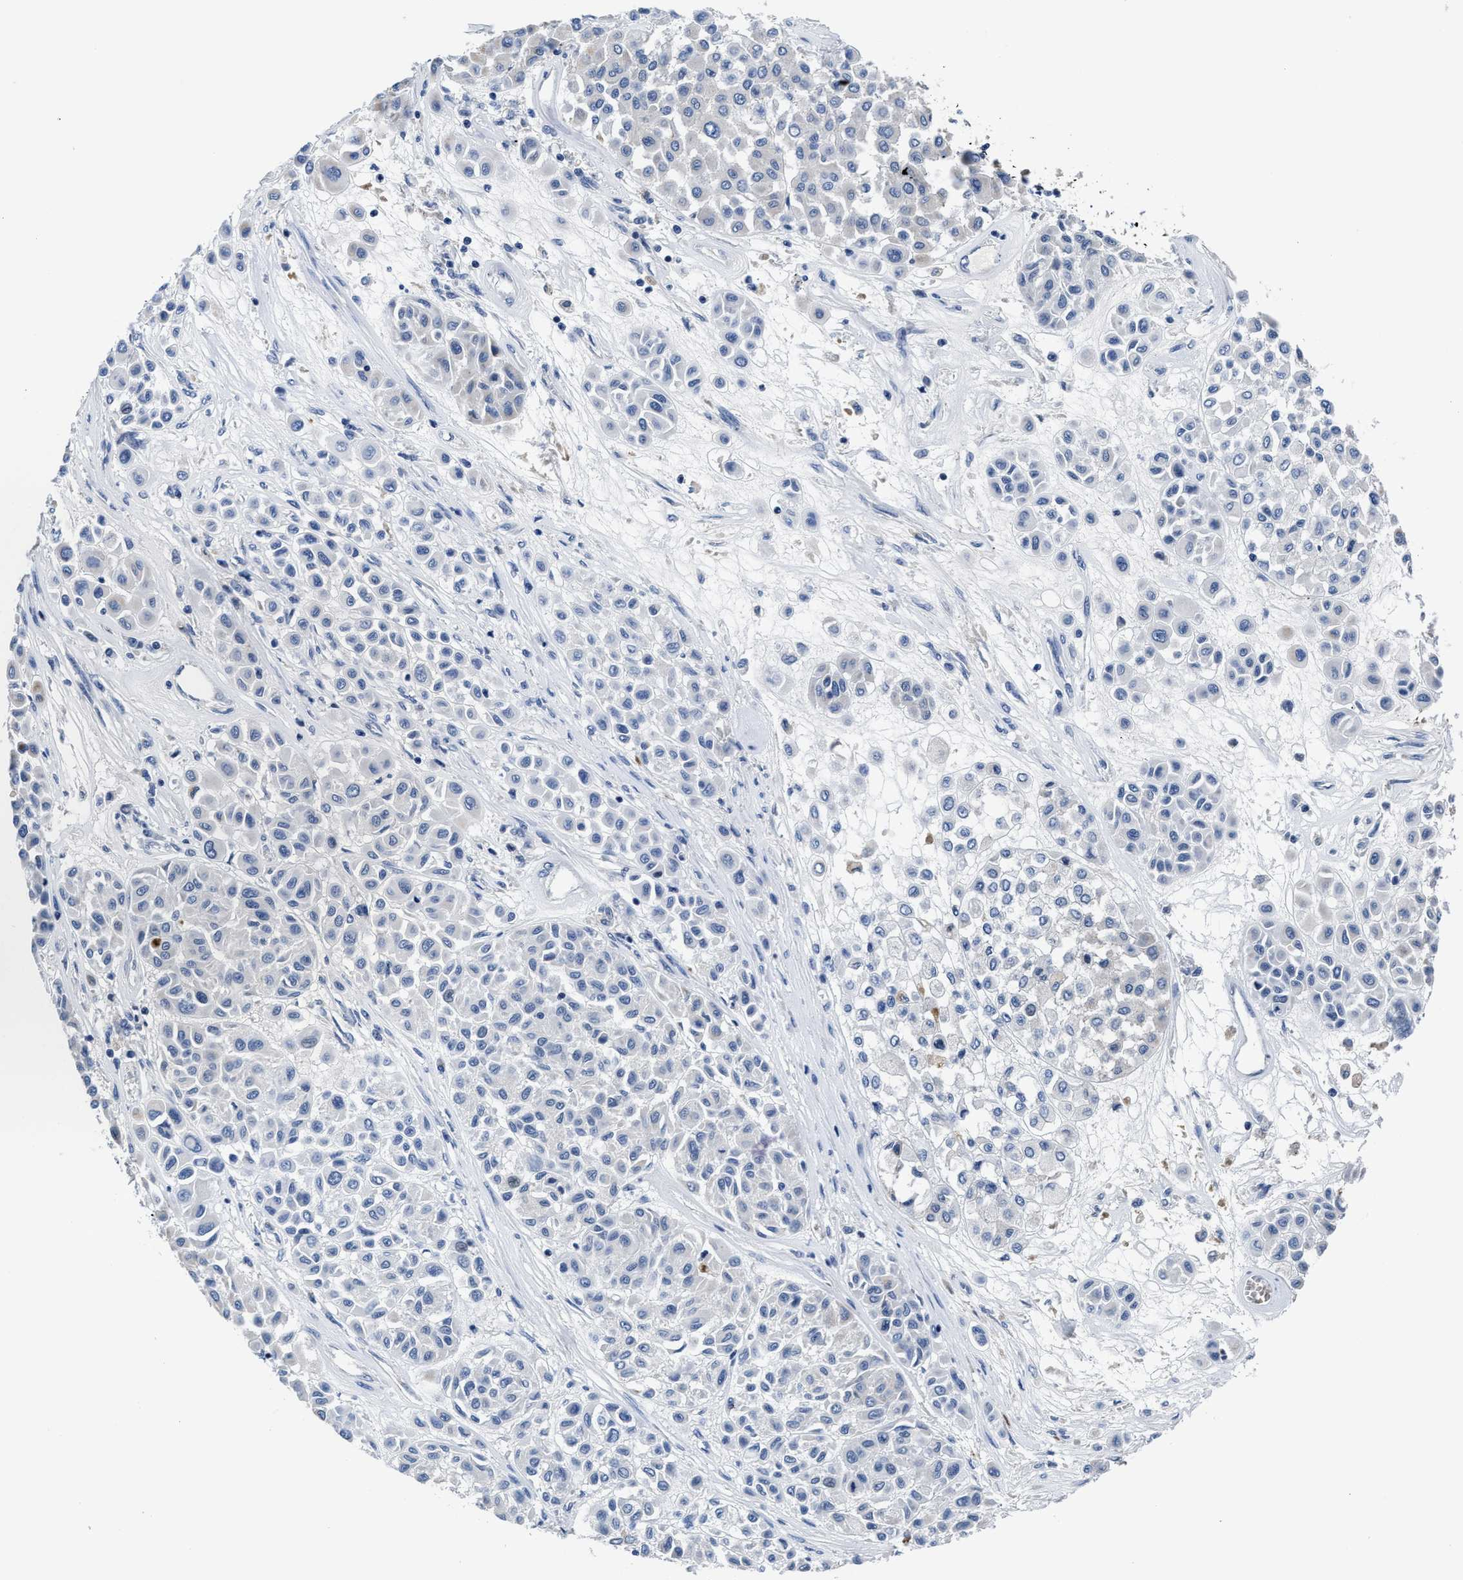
{"staining": {"intensity": "negative", "quantity": "none", "location": "none"}, "tissue": "melanoma", "cell_type": "Tumor cells", "image_type": "cancer", "snomed": [{"axis": "morphology", "description": "Malignant melanoma, Metastatic site"}, {"axis": "topography", "description": "Soft tissue"}], "caption": "Immunohistochemistry (IHC) of malignant melanoma (metastatic site) demonstrates no positivity in tumor cells. (Brightfield microscopy of DAB (3,3'-diaminobenzidine) immunohistochemistry at high magnification).", "gene": "GHITM", "patient": {"sex": "male", "age": 41}}